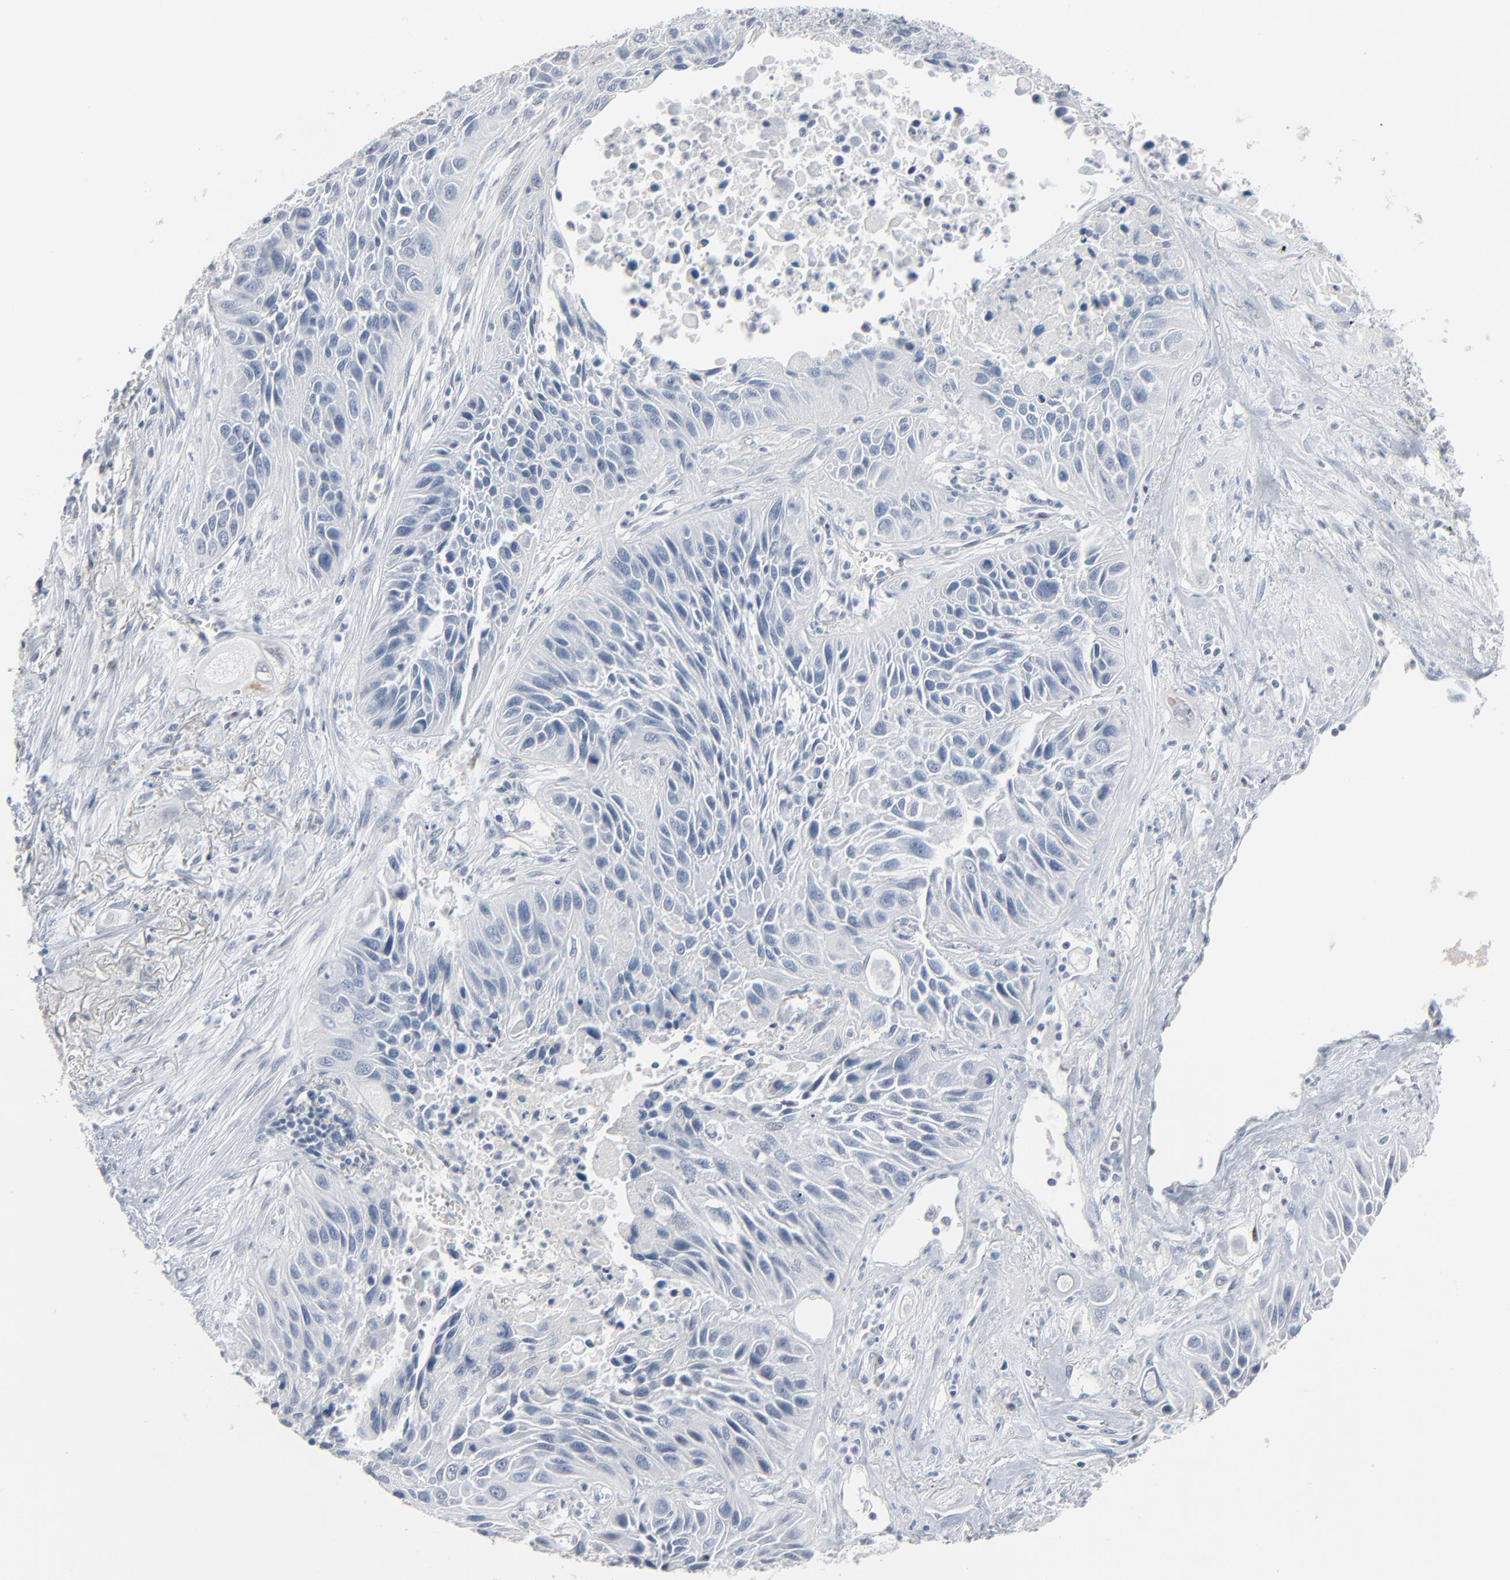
{"staining": {"intensity": "negative", "quantity": "none", "location": "none"}, "tissue": "lung cancer", "cell_type": "Tumor cells", "image_type": "cancer", "snomed": [{"axis": "morphology", "description": "Squamous cell carcinoma, NOS"}, {"axis": "topography", "description": "Lung"}], "caption": "There is no significant staining in tumor cells of squamous cell carcinoma (lung). (IHC, brightfield microscopy, high magnification).", "gene": "SAGE1", "patient": {"sex": "female", "age": 76}}